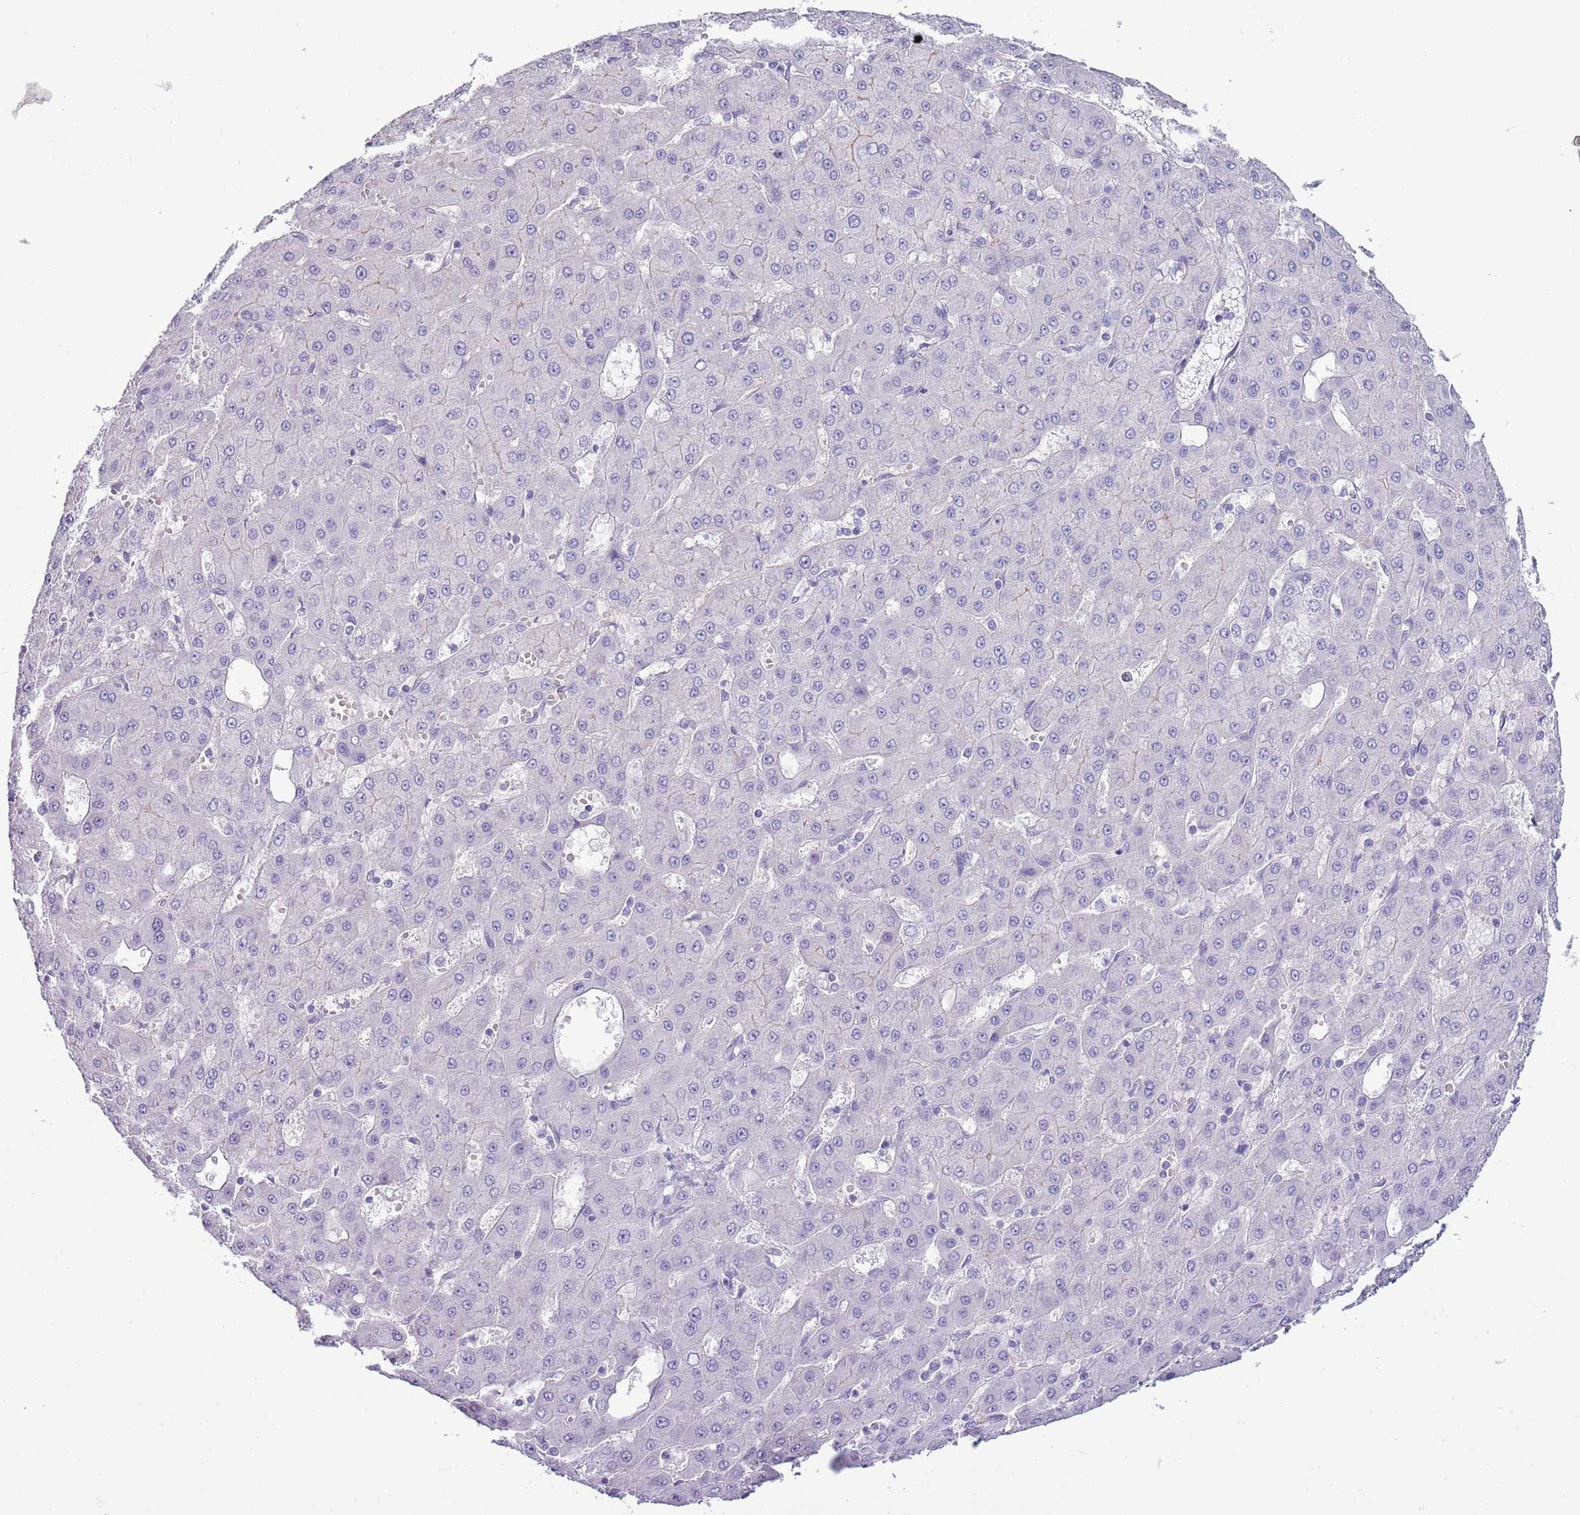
{"staining": {"intensity": "negative", "quantity": "none", "location": "none"}, "tissue": "liver cancer", "cell_type": "Tumor cells", "image_type": "cancer", "snomed": [{"axis": "morphology", "description": "Carcinoma, Hepatocellular, NOS"}, {"axis": "topography", "description": "Liver"}], "caption": "A micrograph of human liver cancer (hepatocellular carcinoma) is negative for staining in tumor cells. Nuclei are stained in blue.", "gene": "SLC23A1", "patient": {"sex": "male", "age": 47}}